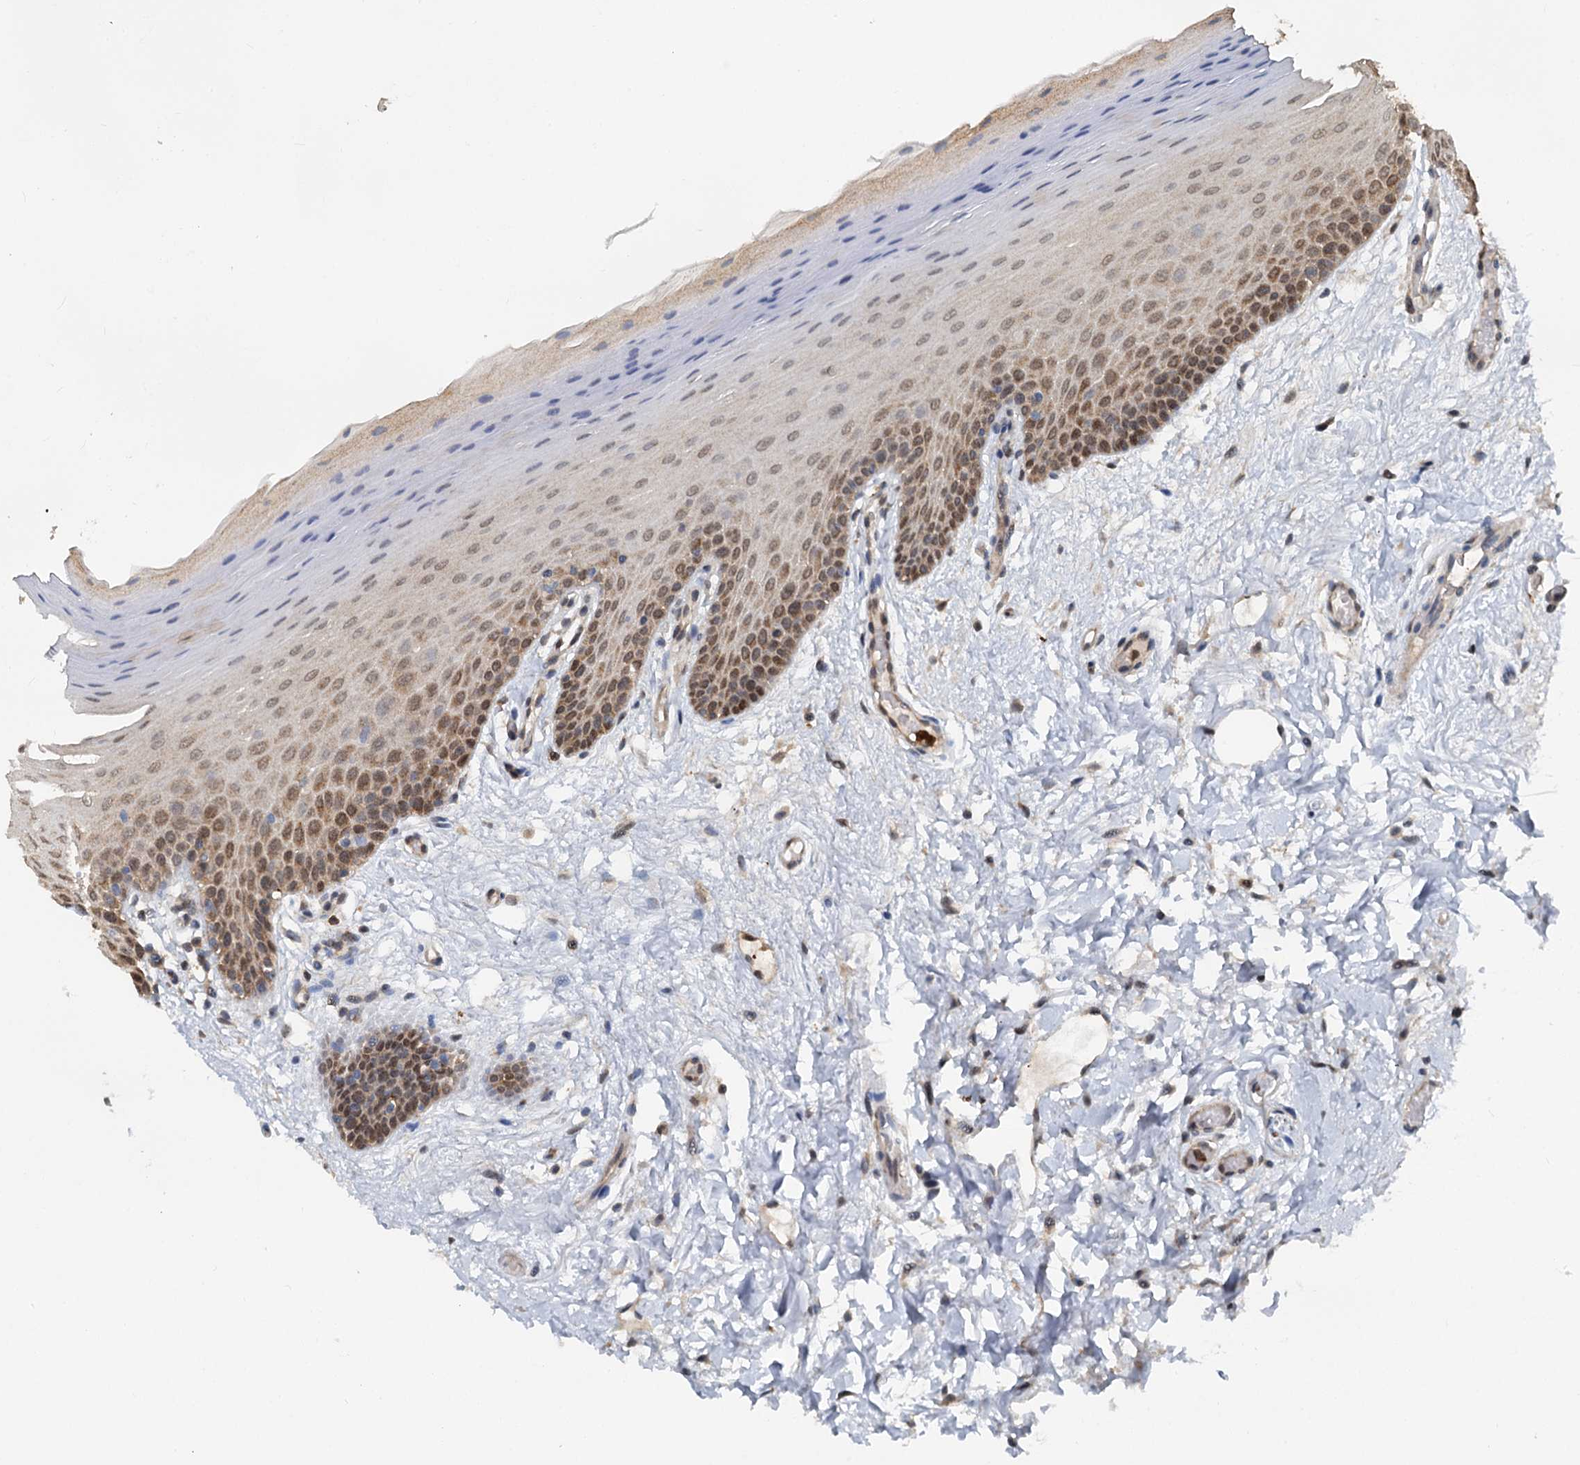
{"staining": {"intensity": "moderate", "quantity": "25%-75%", "location": "cytoplasmic/membranous,nuclear"}, "tissue": "oral mucosa", "cell_type": "Squamous epithelial cells", "image_type": "normal", "snomed": [{"axis": "morphology", "description": "Normal tissue, NOS"}, {"axis": "topography", "description": "Oral tissue"}, {"axis": "topography", "description": "Tounge, NOS"}], "caption": "Protein positivity by immunohistochemistry demonstrates moderate cytoplasmic/membranous,nuclear expression in about 25%-75% of squamous epithelial cells in benign oral mucosa.", "gene": "GPI", "patient": {"sex": "male", "age": 47}}